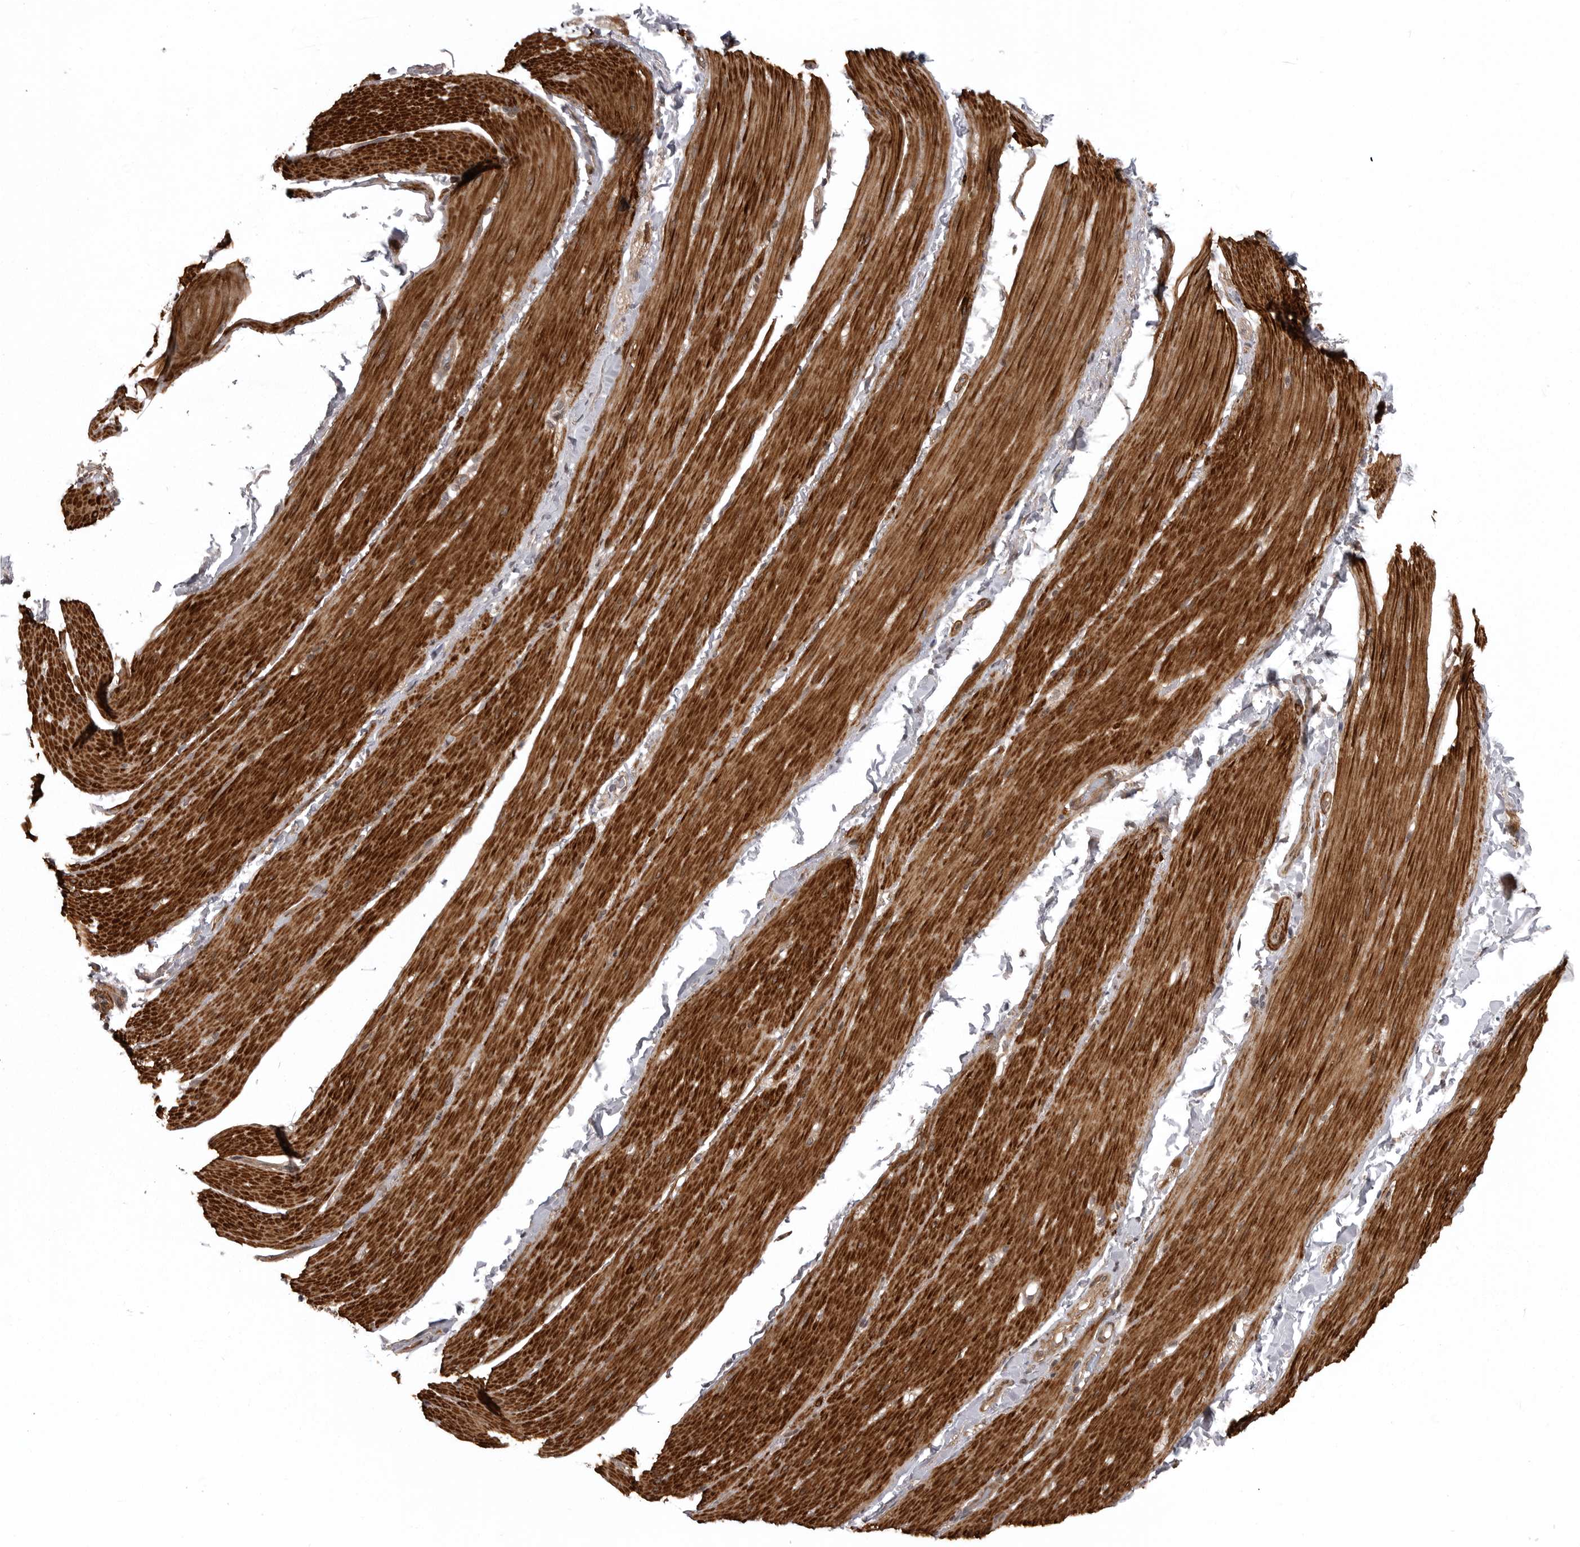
{"staining": {"intensity": "strong", "quantity": ">75%", "location": "cytoplasmic/membranous"}, "tissue": "smooth muscle", "cell_type": "Smooth muscle cells", "image_type": "normal", "snomed": [{"axis": "morphology", "description": "Normal tissue, NOS"}, {"axis": "topography", "description": "Smooth muscle"}, {"axis": "topography", "description": "Small intestine"}], "caption": "Immunohistochemistry (IHC) of normal smooth muscle exhibits high levels of strong cytoplasmic/membranous positivity in about >75% of smooth muscle cells.", "gene": "SNX16", "patient": {"sex": "female", "age": 84}}